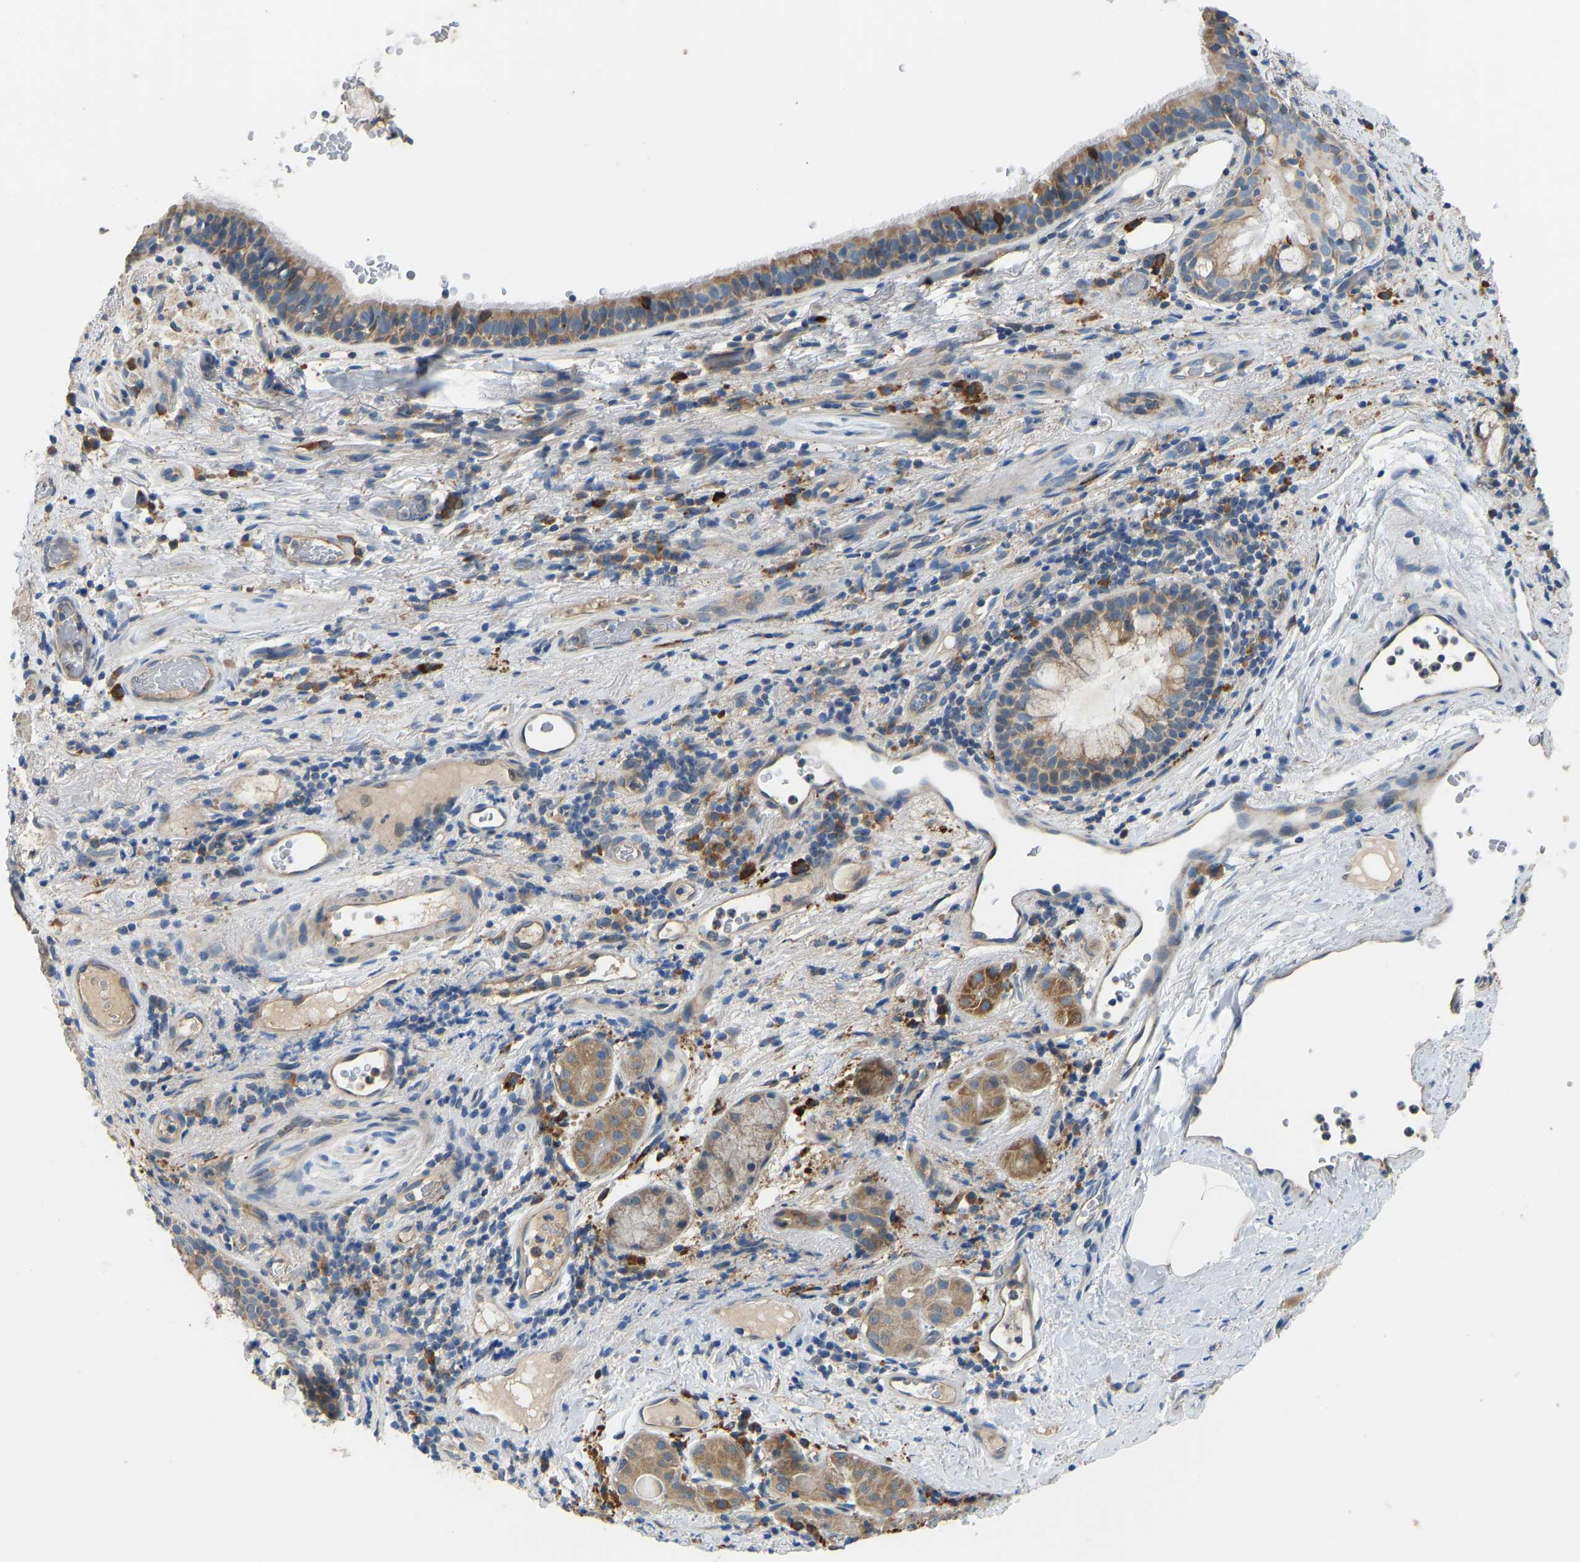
{"staining": {"intensity": "moderate", "quantity": ">75%", "location": "cytoplasmic/membranous"}, "tissue": "bronchus", "cell_type": "Respiratory epithelial cells", "image_type": "normal", "snomed": [{"axis": "morphology", "description": "Normal tissue, NOS"}, {"axis": "morphology", "description": "Inflammation, NOS"}, {"axis": "topography", "description": "Cartilage tissue"}, {"axis": "topography", "description": "Bronchus"}], "caption": "IHC image of benign bronchus stained for a protein (brown), which shows medium levels of moderate cytoplasmic/membranous positivity in approximately >75% of respiratory epithelial cells.", "gene": "RBP1", "patient": {"sex": "male", "age": 77}}